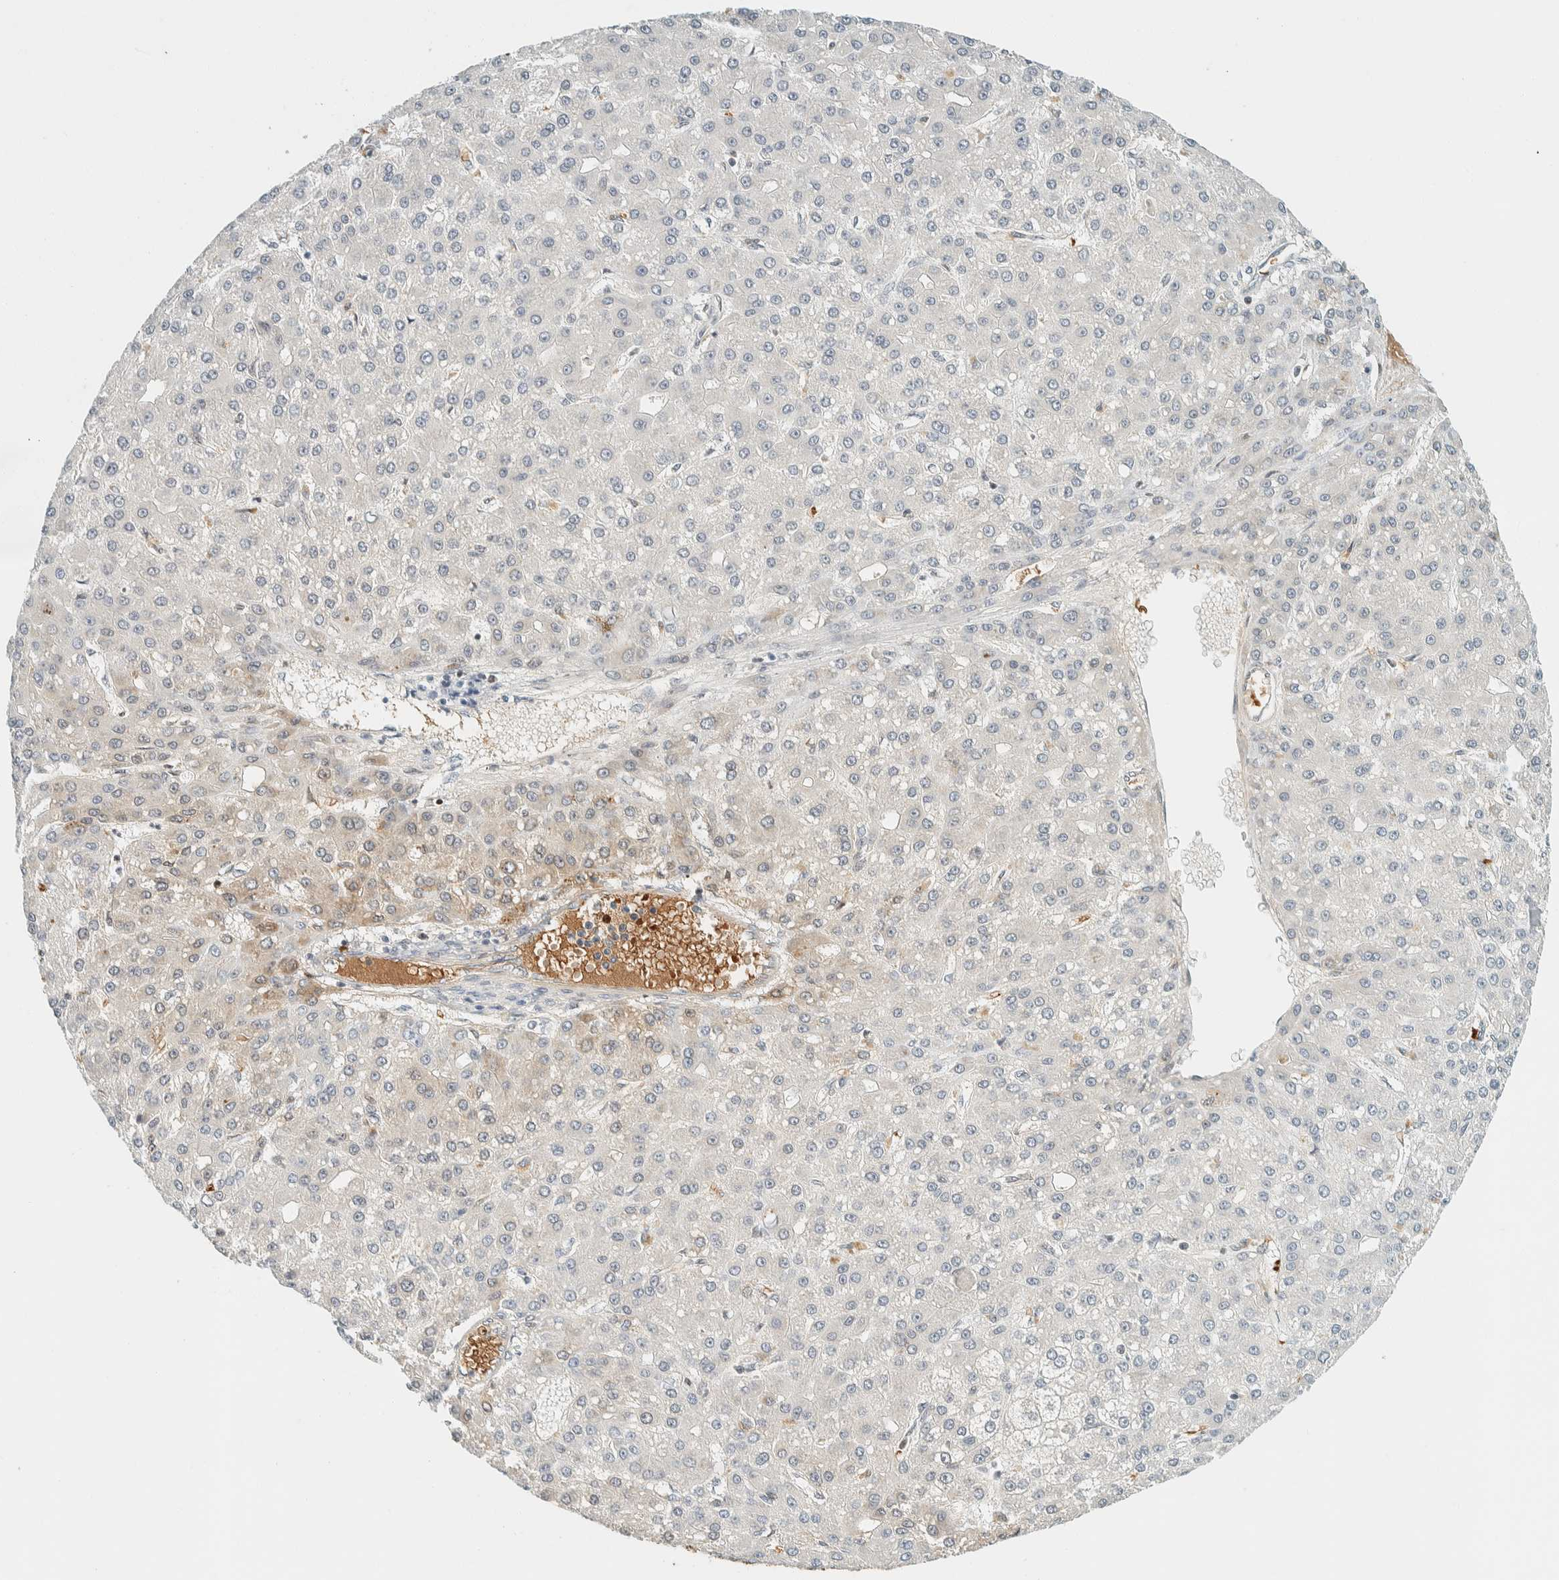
{"staining": {"intensity": "weak", "quantity": "<25%", "location": "cytoplasmic/membranous"}, "tissue": "liver cancer", "cell_type": "Tumor cells", "image_type": "cancer", "snomed": [{"axis": "morphology", "description": "Carcinoma, Hepatocellular, NOS"}, {"axis": "topography", "description": "Liver"}], "caption": "This image is of liver cancer (hepatocellular carcinoma) stained with immunohistochemistry (IHC) to label a protein in brown with the nuclei are counter-stained blue. There is no positivity in tumor cells.", "gene": "TSTD2", "patient": {"sex": "male", "age": 67}}